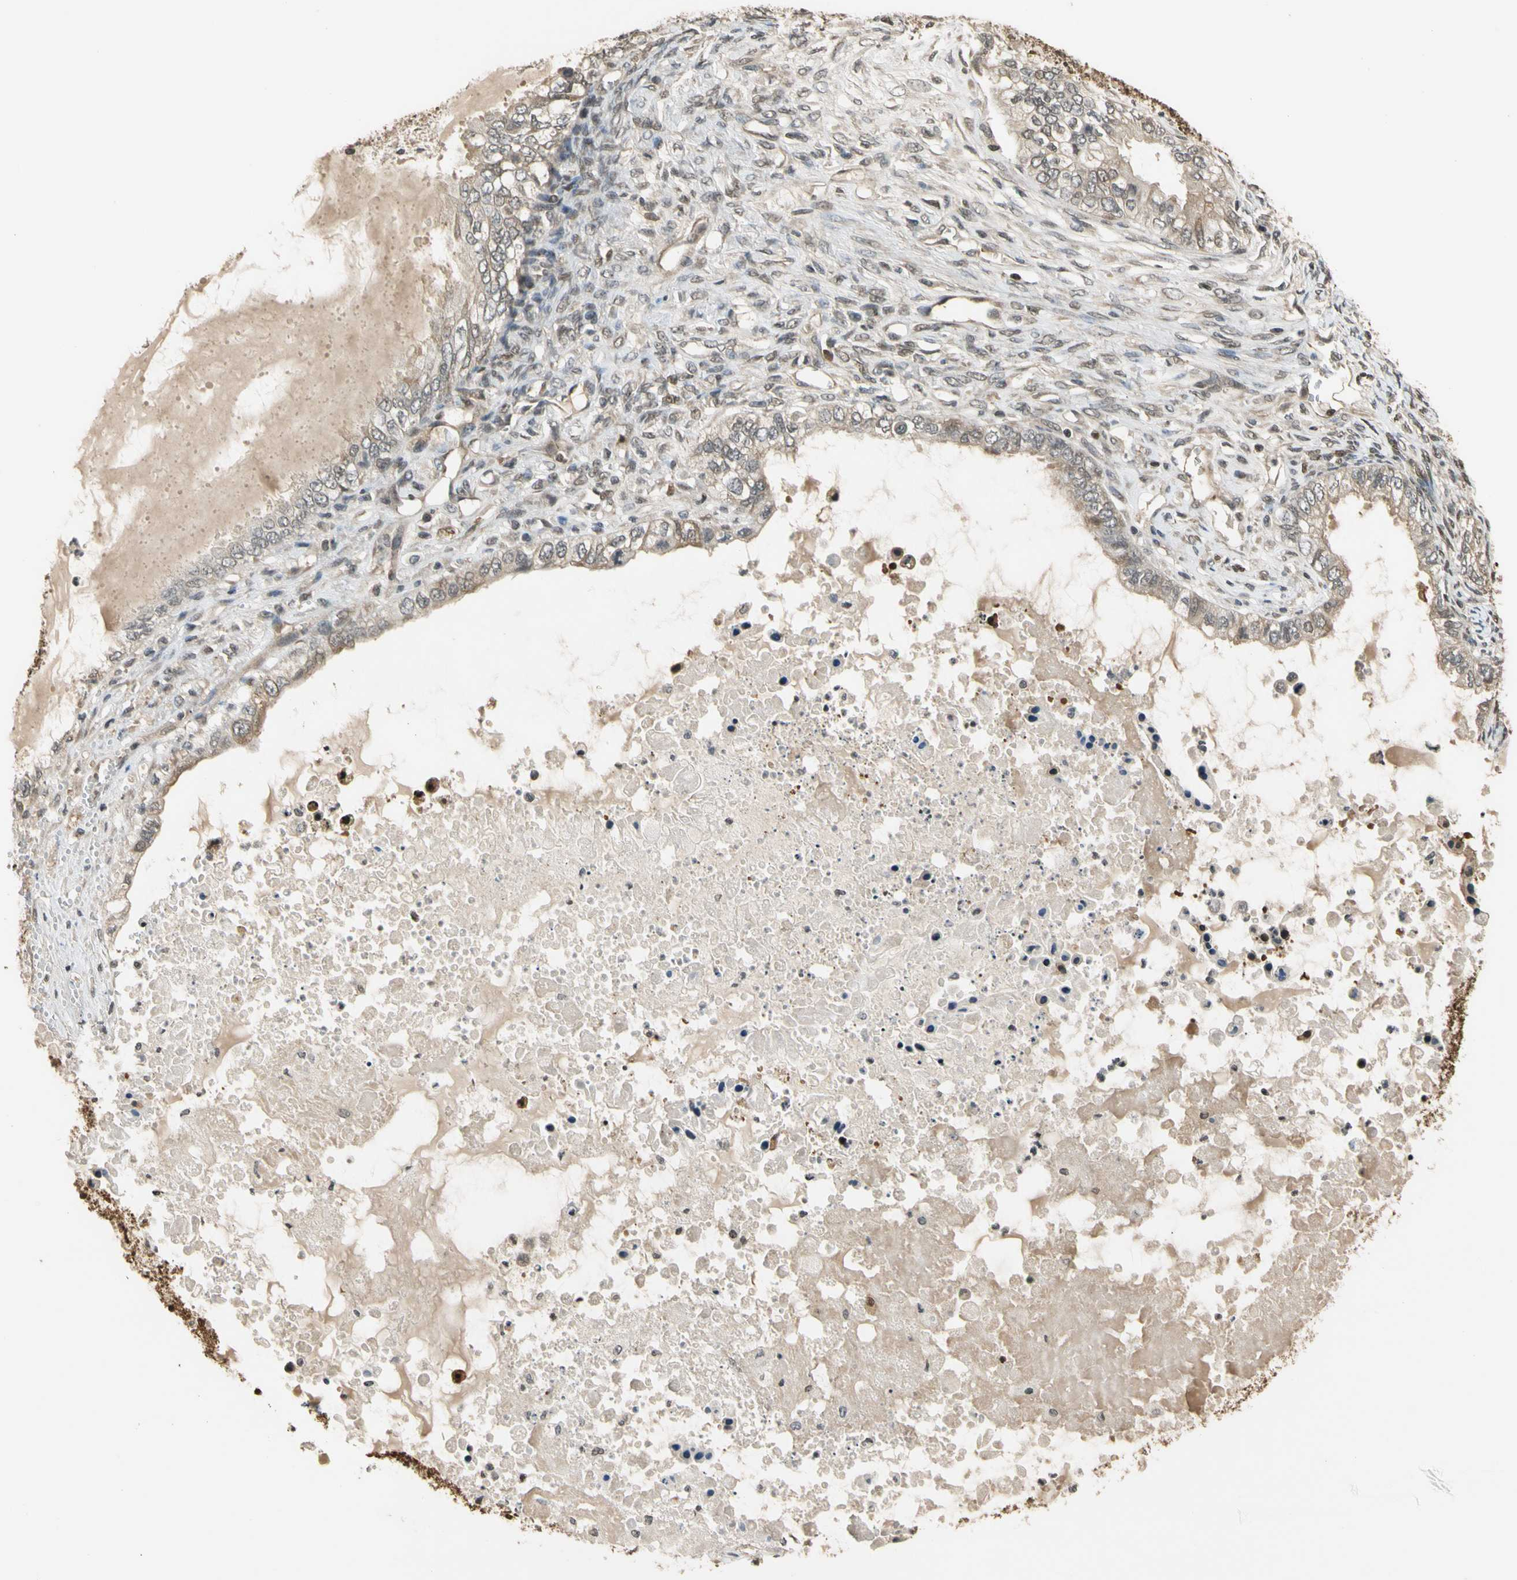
{"staining": {"intensity": "weak", "quantity": ">75%", "location": "cytoplasmic/membranous"}, "tissue": "ovarian cancer", "cell_type": "Tumor cells", "image_type": "cancer", "snomed": [{"axis": "morphology", "description": "Cystadenocarcinoma, mucinous, NOS"}, {"axis": "topography", "description": "Ovary"}], "caption": "Mucinous cystadenocarcinoma (ovarian) stained with a protein marker reveals weak staining in tumor cells.", "gene": "SOD1", "patient": {"sex": "female", "age": 80}}